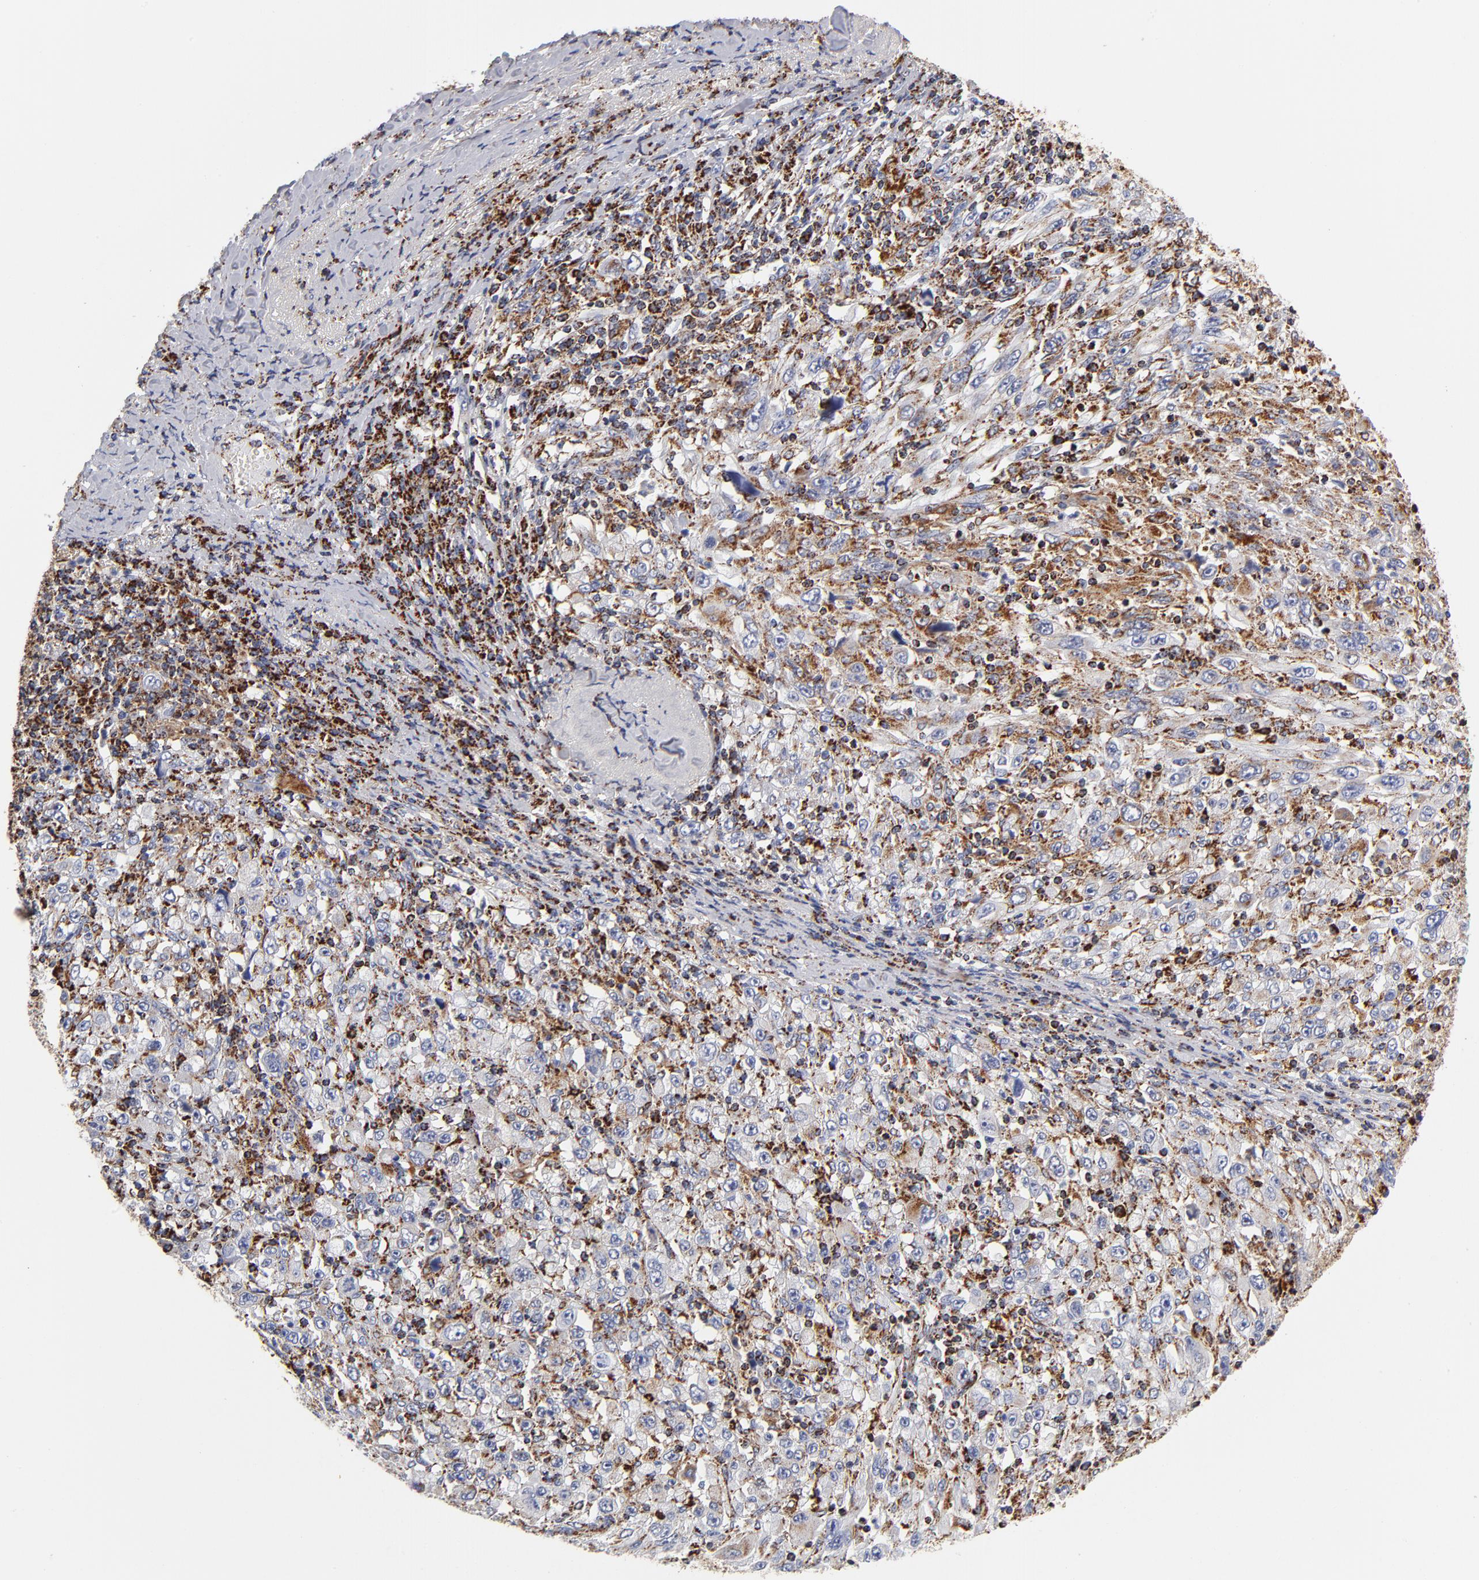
{"staining": {"intensity": "weak", "quantity": ">75%", "location": "cytoplasmic/membranous"}, "tissue": "melanoma", "cell_type": "Tumor cells", "image_type": "cancer", "snomed": [{"axis": "morphology", "description": "Malignant melanoma, Metastatic site"}, {"axis": "topography", "description": "Skin"}], "caption": "A brown stain highlights weak cytoplasmic/membranous staining of a protein in human melanoma tumor cells.", "gene": "ECHS1", "patient": {"sex": "female", "age": 56}}